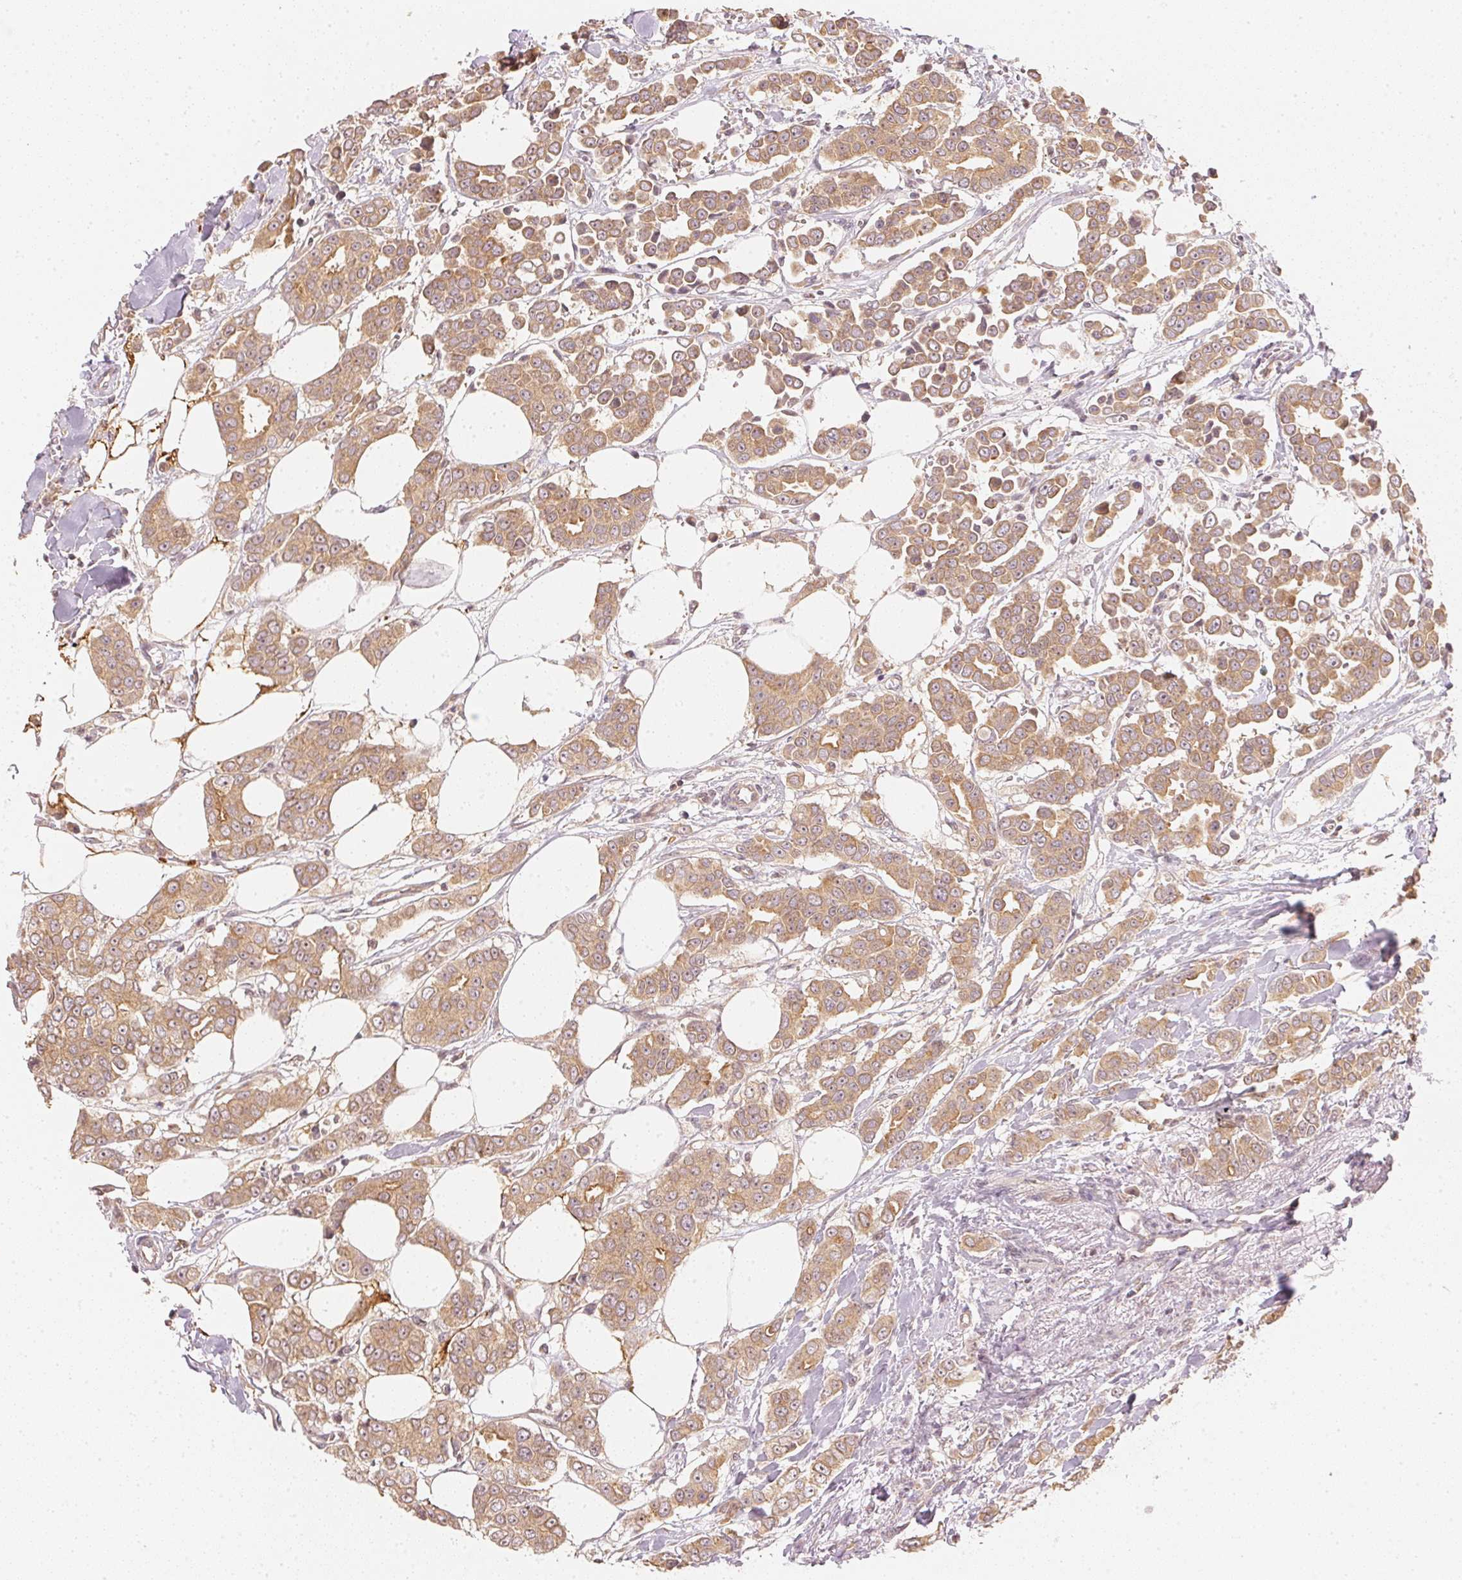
{"staining": {"intensity": "moderate", "quantity": ">75%", "location": "cytoplasmic/membranous"}, "tissue": "breast cancer", "cell_type": "Tumor cells", "image_type": "cancer", "snomed": [{"axis": "morphology", "description": "Duct carcinoma"}, {"axis": "topography", "description": "Breast"}], "caption": "The micrograph shows staining of breast infiltrating ductal carcinoma, revealing moderate cytoplasmic/membranous protein positivity (brown color) within tumor cells.", "gene": "WDR54", "patient": {"sex": "female", "age": 94}}